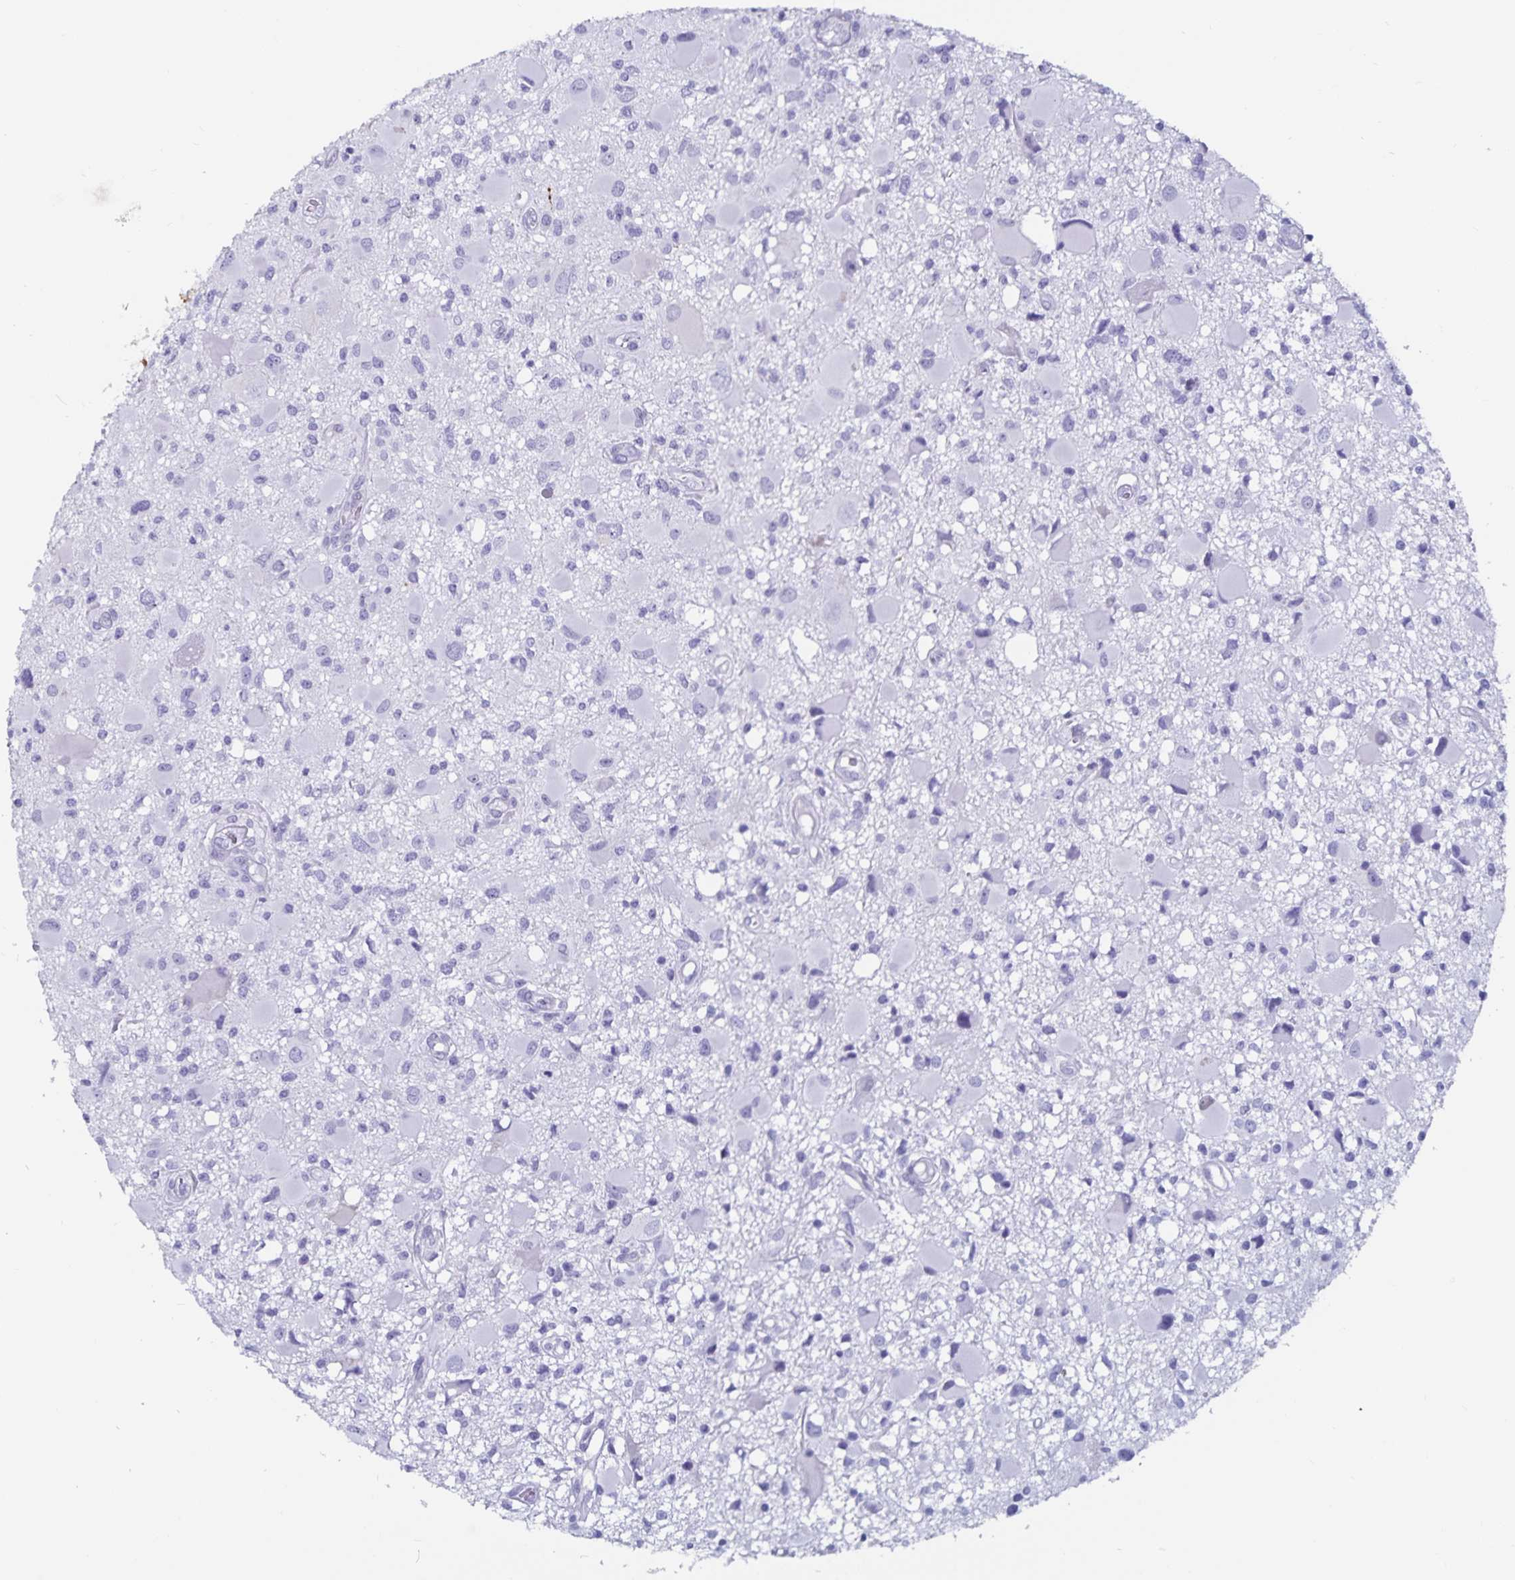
{"staining": {"intensity": "negative", "quantity": "none", "location": "none"}, "tissue": "glioma", "cell_type": "Tumor cells", "image_type": "cancer", "snomed": [{"axis": "morphology", "description": "Glioma, malignant, High grade"}, {"axis": "topography", "description": "Brain"}], "caption": "High magnification brightfield microscopy of malignant high-grade glioma stained with DAB (brown) and counterstained with hematoxylin (blue): tumor cells show no significant staining.", "gene": "GPR137", "patient": {"sex": "male", "age": 54}}